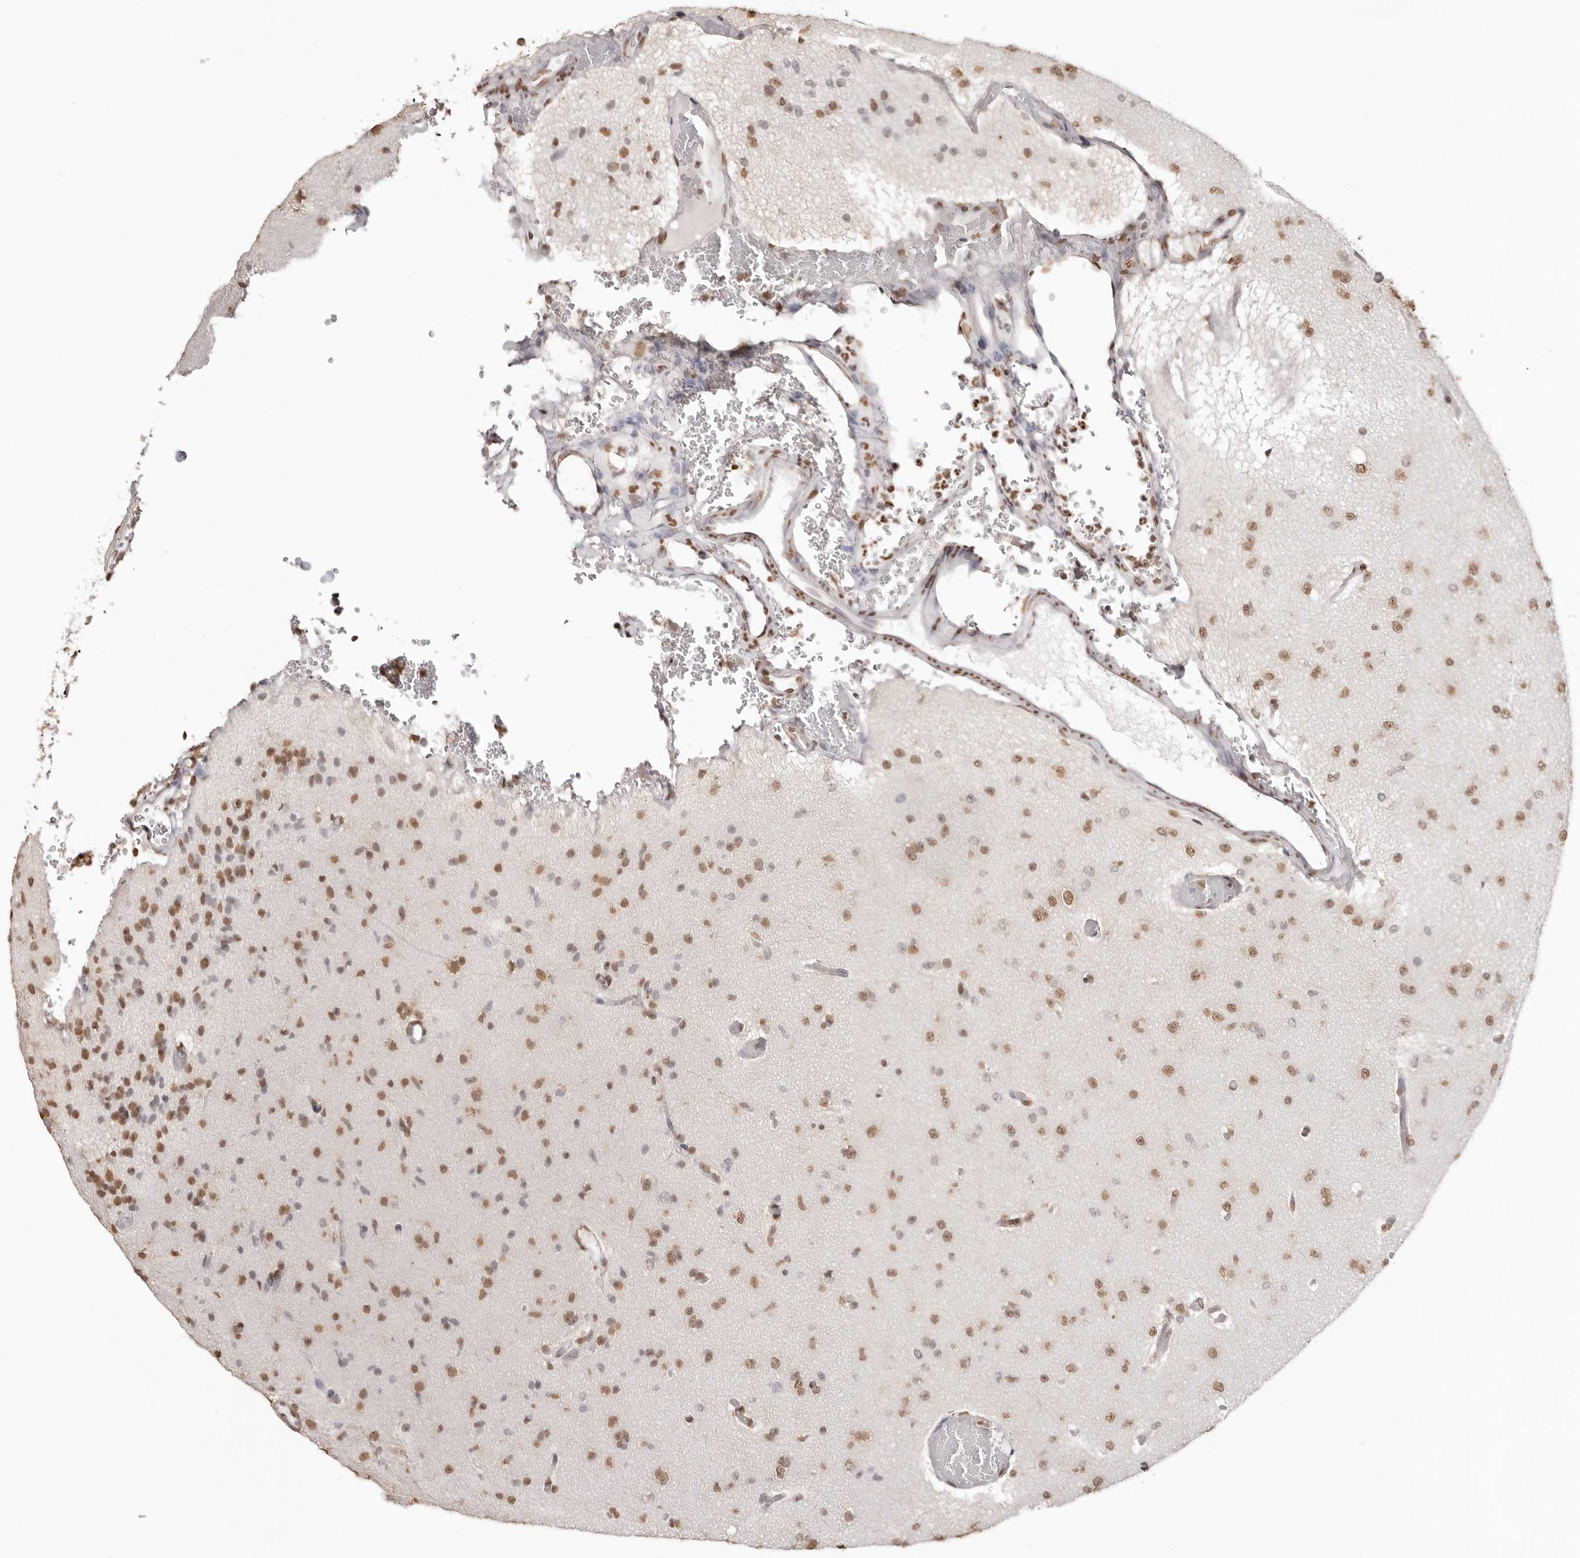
{"staining": {"intensity": "moderate", "quantity": ">75%", "location": "nuclear"}, "tissue": "glioma", "cell_type": "Tumor cells", "image_type": "cancer", "snomed": [{"axis": "morphology", "description": "Glioma, malignant, Low grade"}, {"axis": "topography", "description": "Brain"}], "caption": "Moderate nuclear staining is appreciated in approximately >75% of tumor cells in malignant glioma (low-grade). Nuclei are stained in blue.", "gene": "OLIG3", "patient": {"sex": "female", "age": 22}}